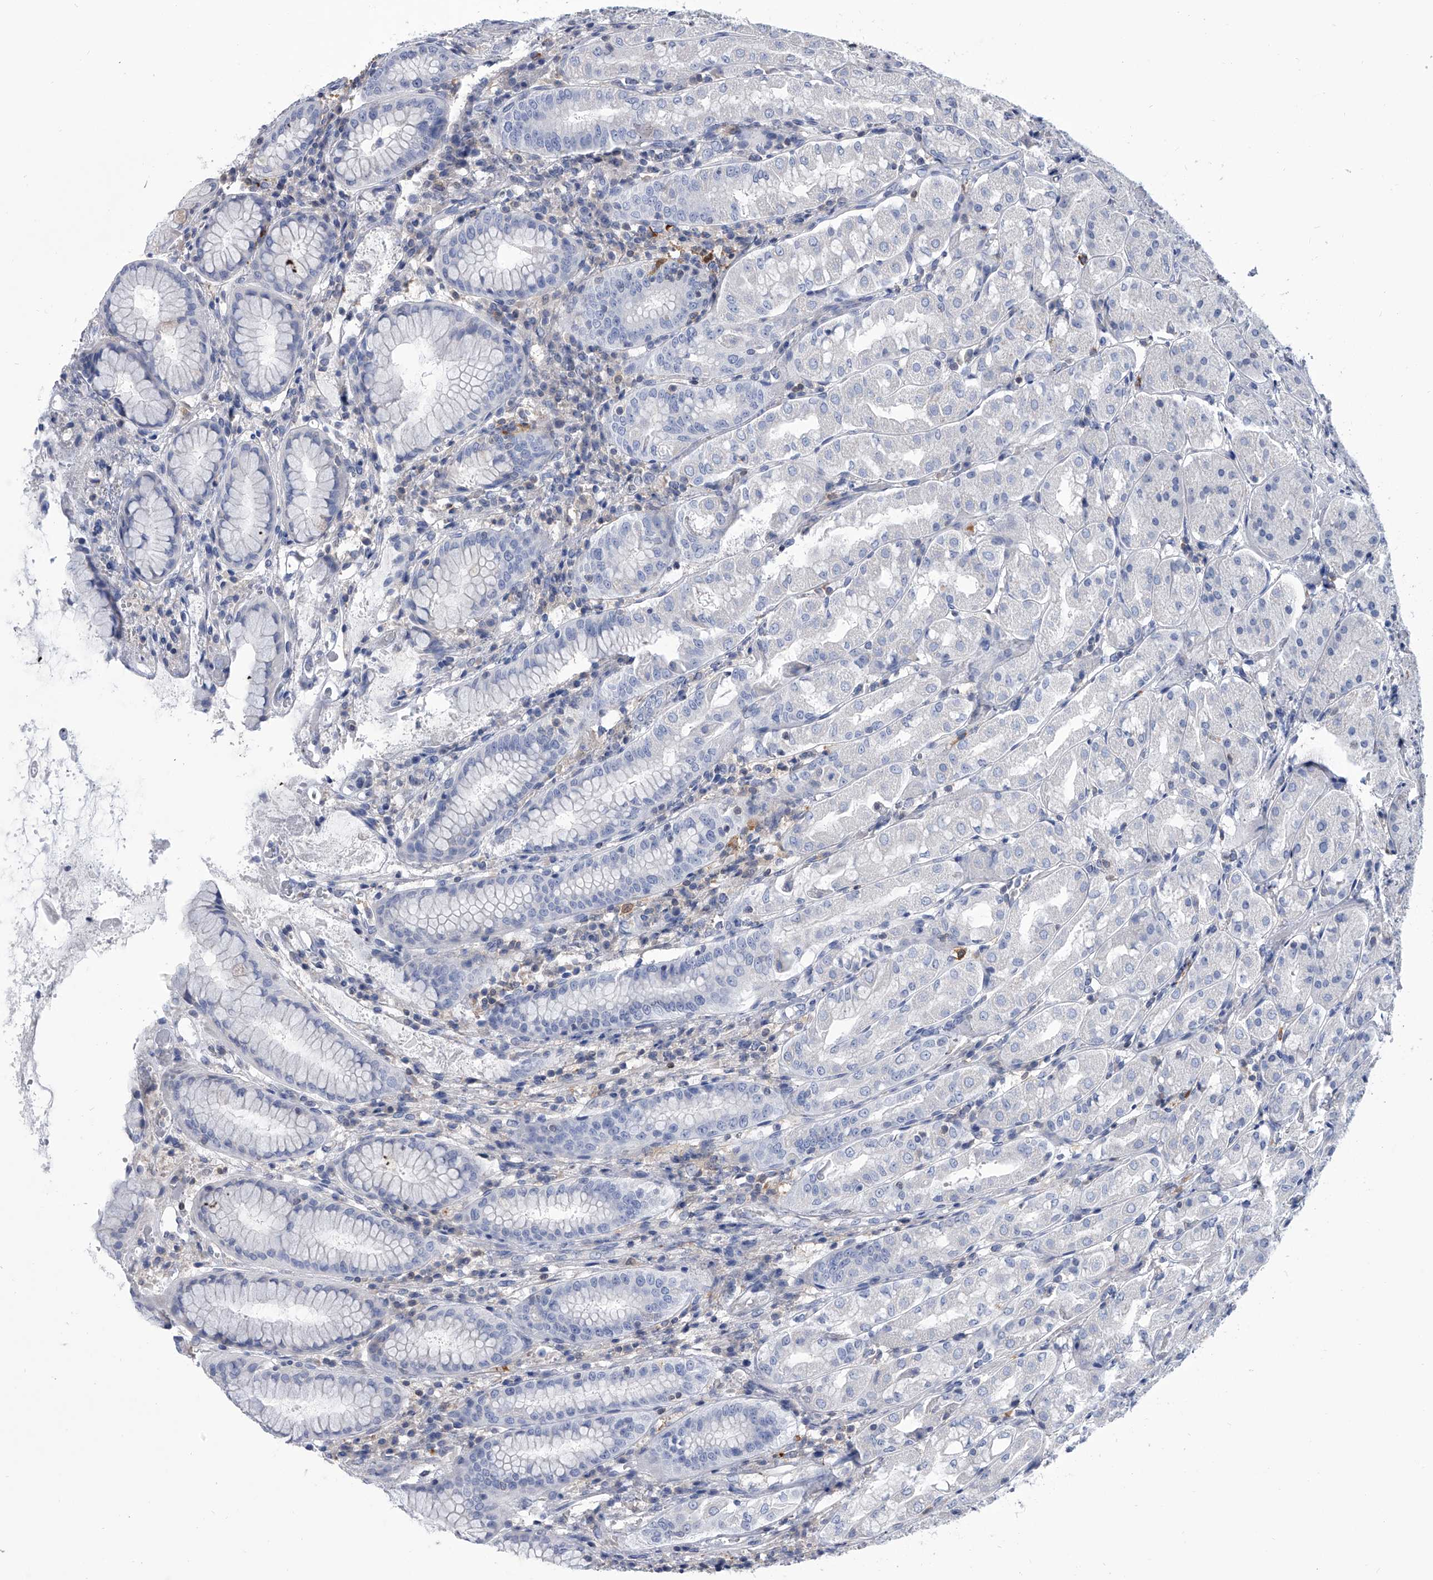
{"staining": {"intensity": "negative", "quantity": "none", "location": "none"}, "tissue": "stomach", "cell_type": "Glandular cells", "image_type": "normal", "snomed": [{"axis": "morphology", "description": "Normal tissue, NOS"}, {"axis": "topography", "description": "Stomach"}, {"axis": "topography", "description": "Stomach, lower"}], "caption": "IHC of normal human stomach reveals no positivity in glandular cells.", "gene": "SERPINB9", "patient": {"sex": "female", "age": 56}}